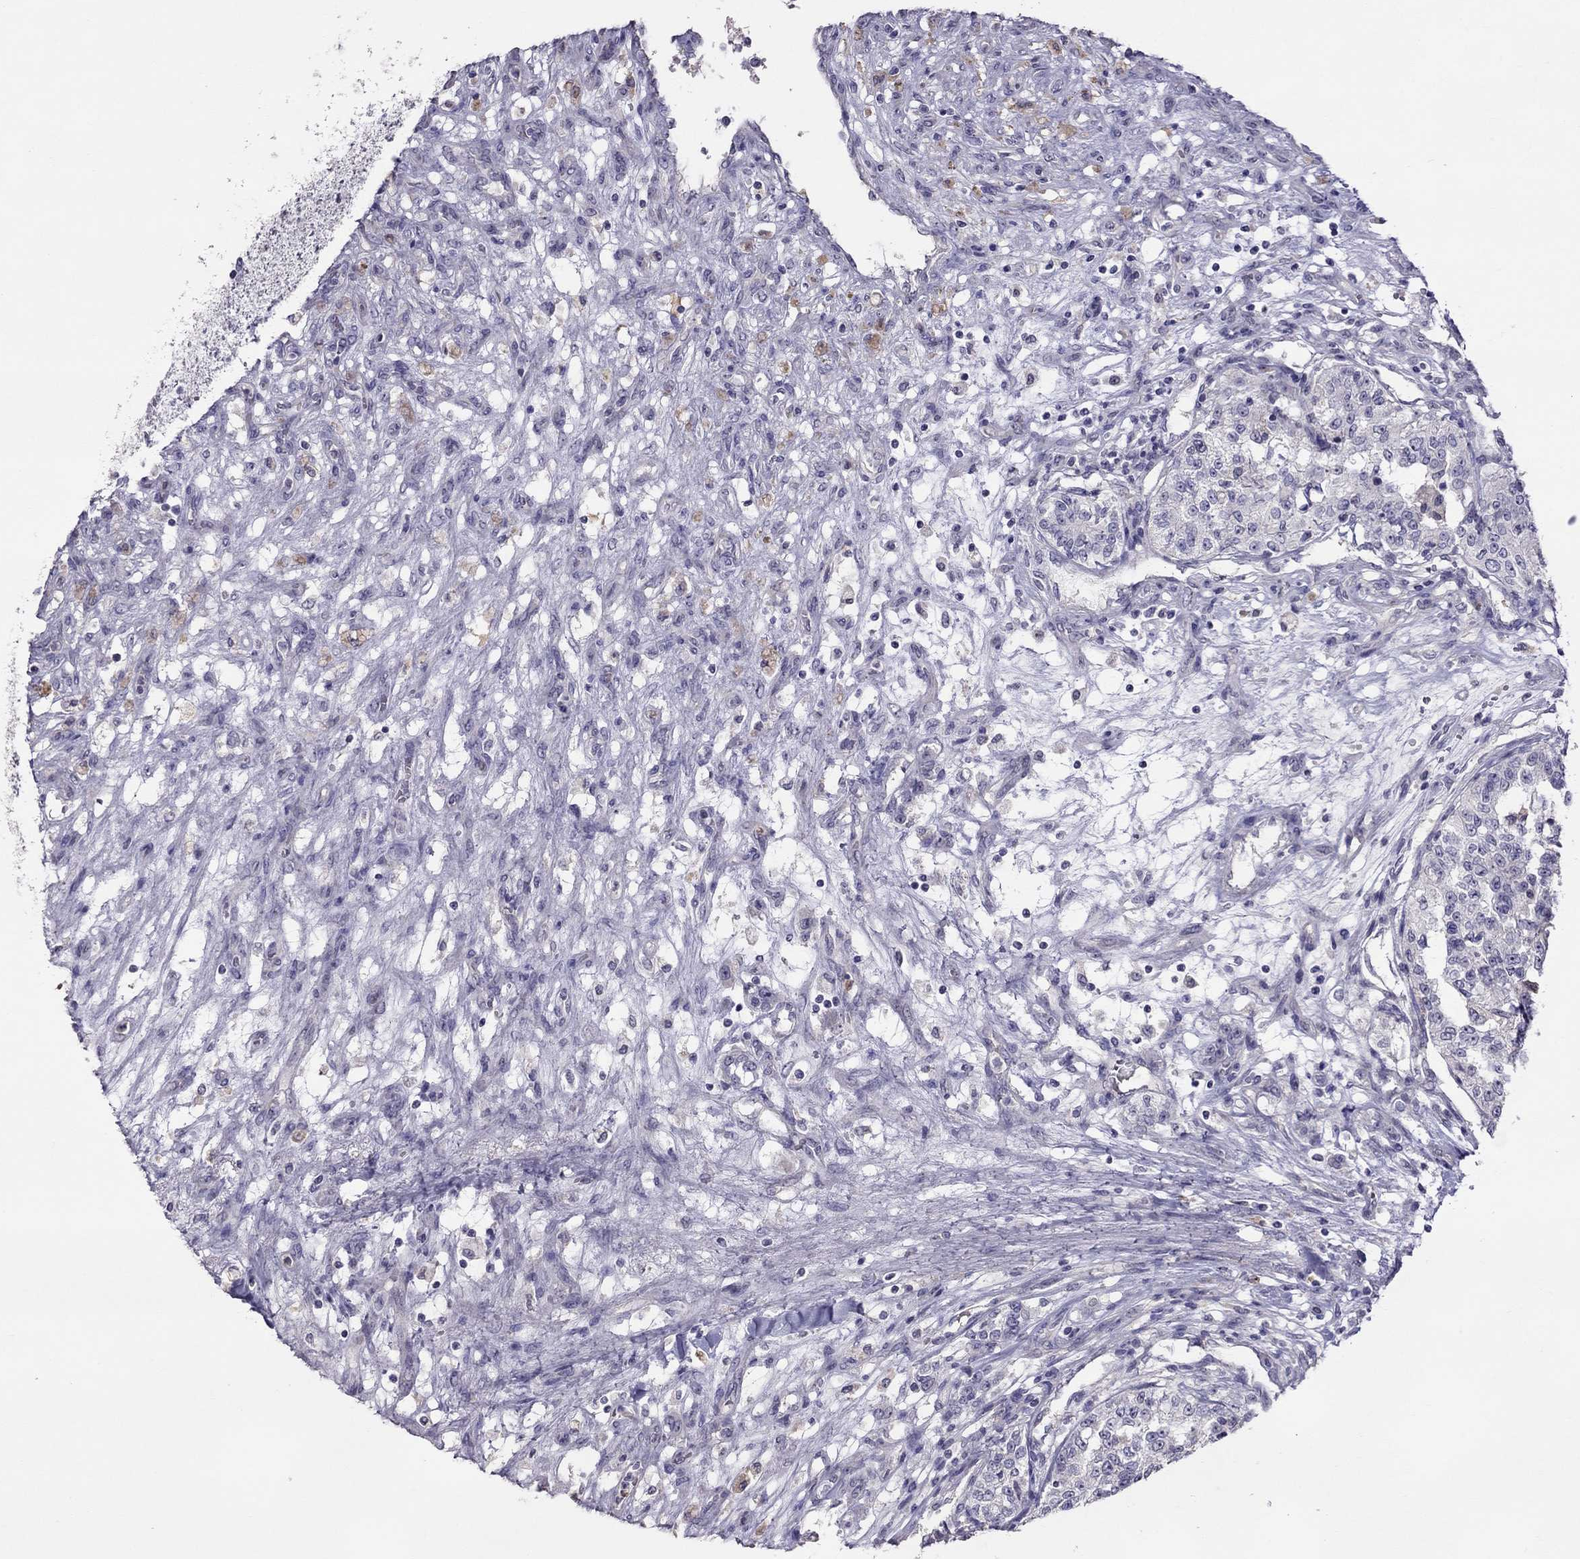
{"staining": {"intensity": "negative", "quantity": "none", "location": "none"}, "tissue": "renal cancer", "cell_type": "Tumor cells", "image_type": "cancer", "snomed": [{"axis": "morphology", "description": "Adenocarcinoma, NOS"}, {"axis": "topography", "description": "Kidney"}], "caption": "This is a image of immunohistochemistry staining of renal adenocarcinoma, which shows no positivity in tumor cells. (IHC, brightfield microscopy, high magnification).", "gene": "LRRC46", "patient": {"sex": "female", "age": 63}}